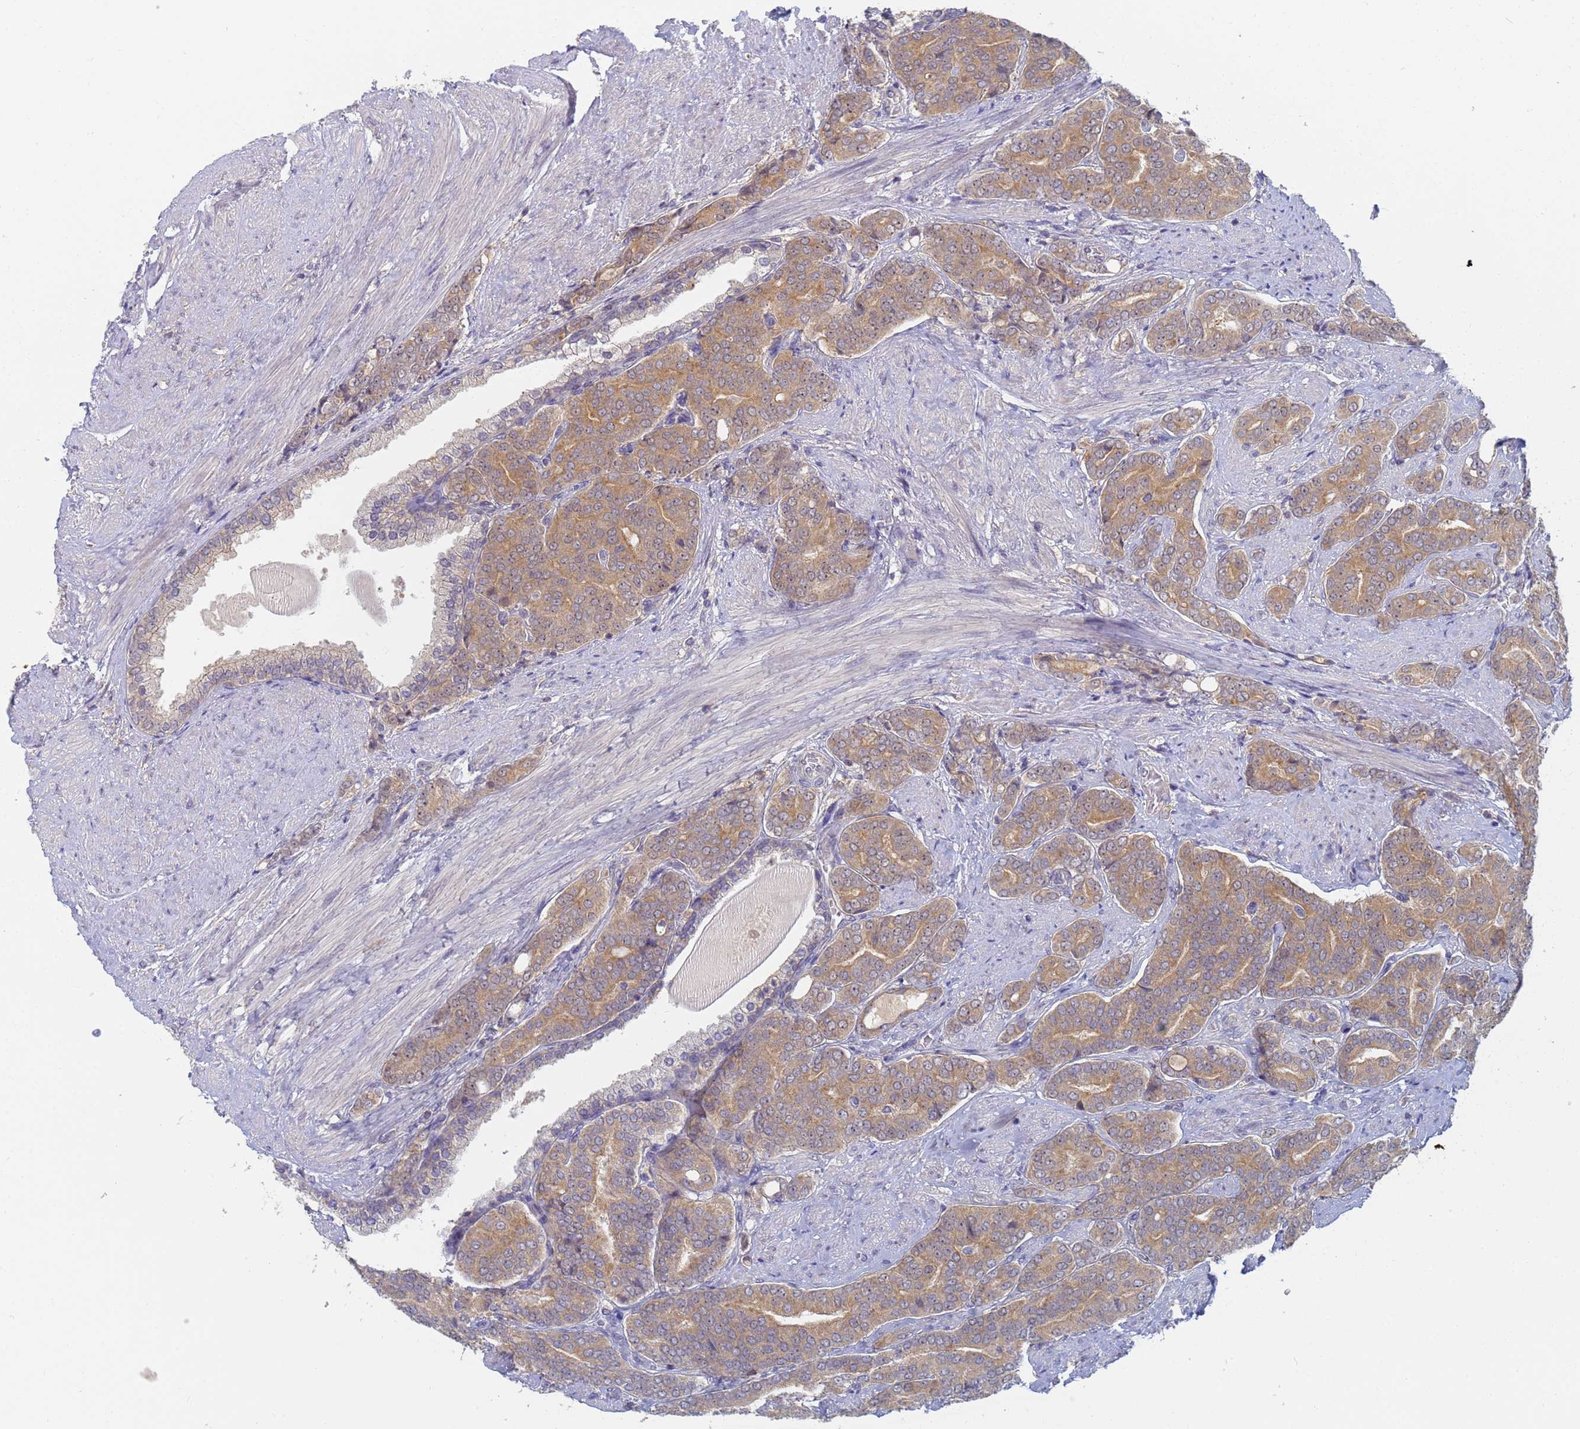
{"staining": {"intensity": "weak", "quantity": "25%-75%", "location": "cytoplasmic/membranous"}, "tissue": "prostate cancer", "cell_type": "Tumor cells", "image_type": "cancer", "snomed": [{"axis": "morphology", "description": "Adenocarcinoma, High grade"}, {"axis": "topography", "description": "Prostate"}], "caption": "Prostate cancer (high-grade adenocarcinoma) was stained to show a protein in brown. There is low levels of weak cytoplasmic/membranous staining in about 25%-75% of tumor cells.", "gene": "SHARPIN", "patient": {"sex": "male", "age": 67}}